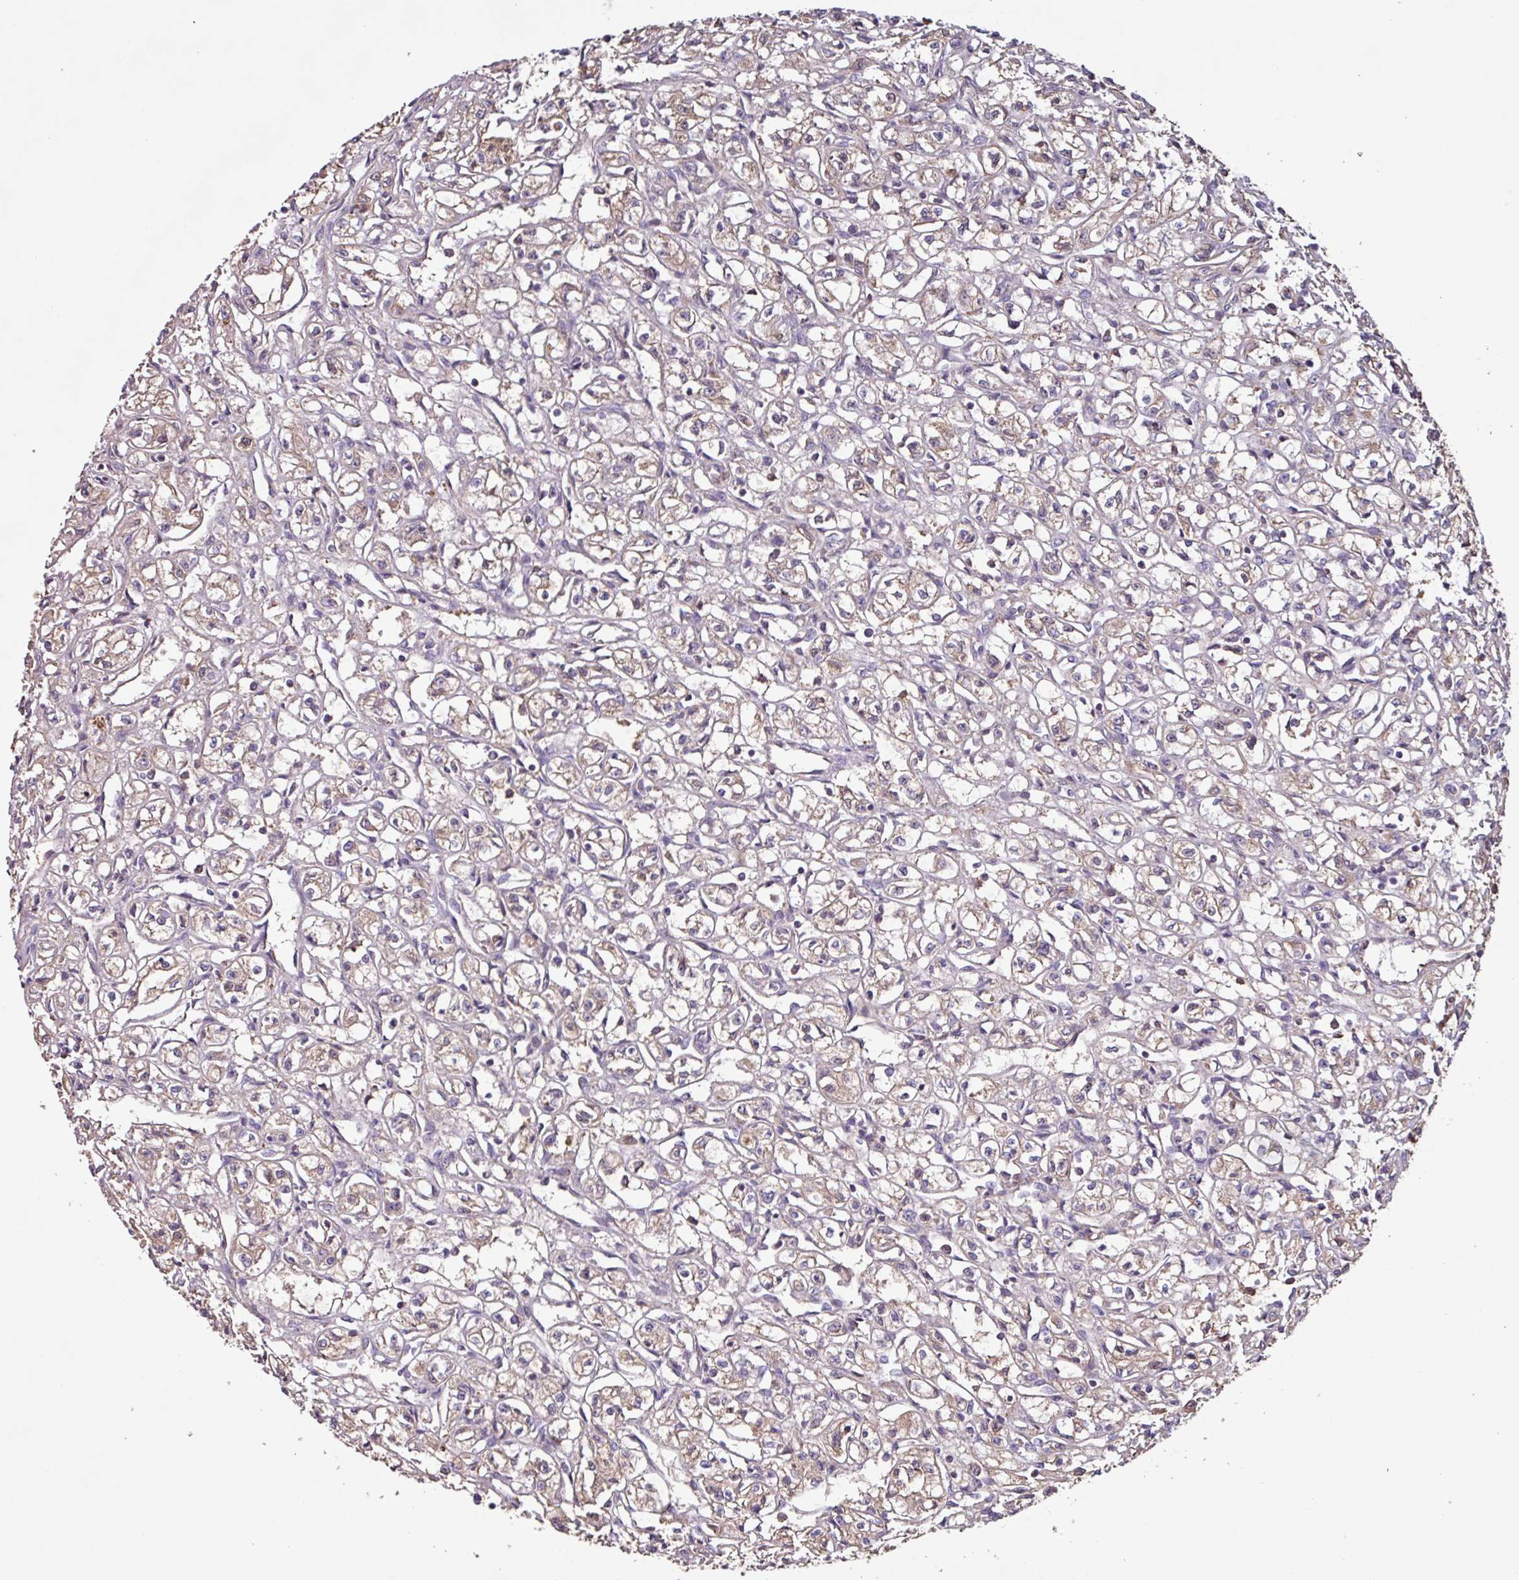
{"staining": {"intensity": "negative", "quantity": "none", "location": "none"}, "tissue": "renal cancer", "cell_type": "Tumor cells", "image_type": "cancer", "snomed": [{"axis": "morphology", "description": "Adenocarcinoma, NOS"}, {"axis": "topography", "description": "Kidney"}], "caption": "The immunohistochemistry (IHC) micrograph has no significant positivity in tumor cells of adenocarcinoma (renal) tissue.", "gene": "PTPRQ", "patient": {"sex": "male", "age": 56}}